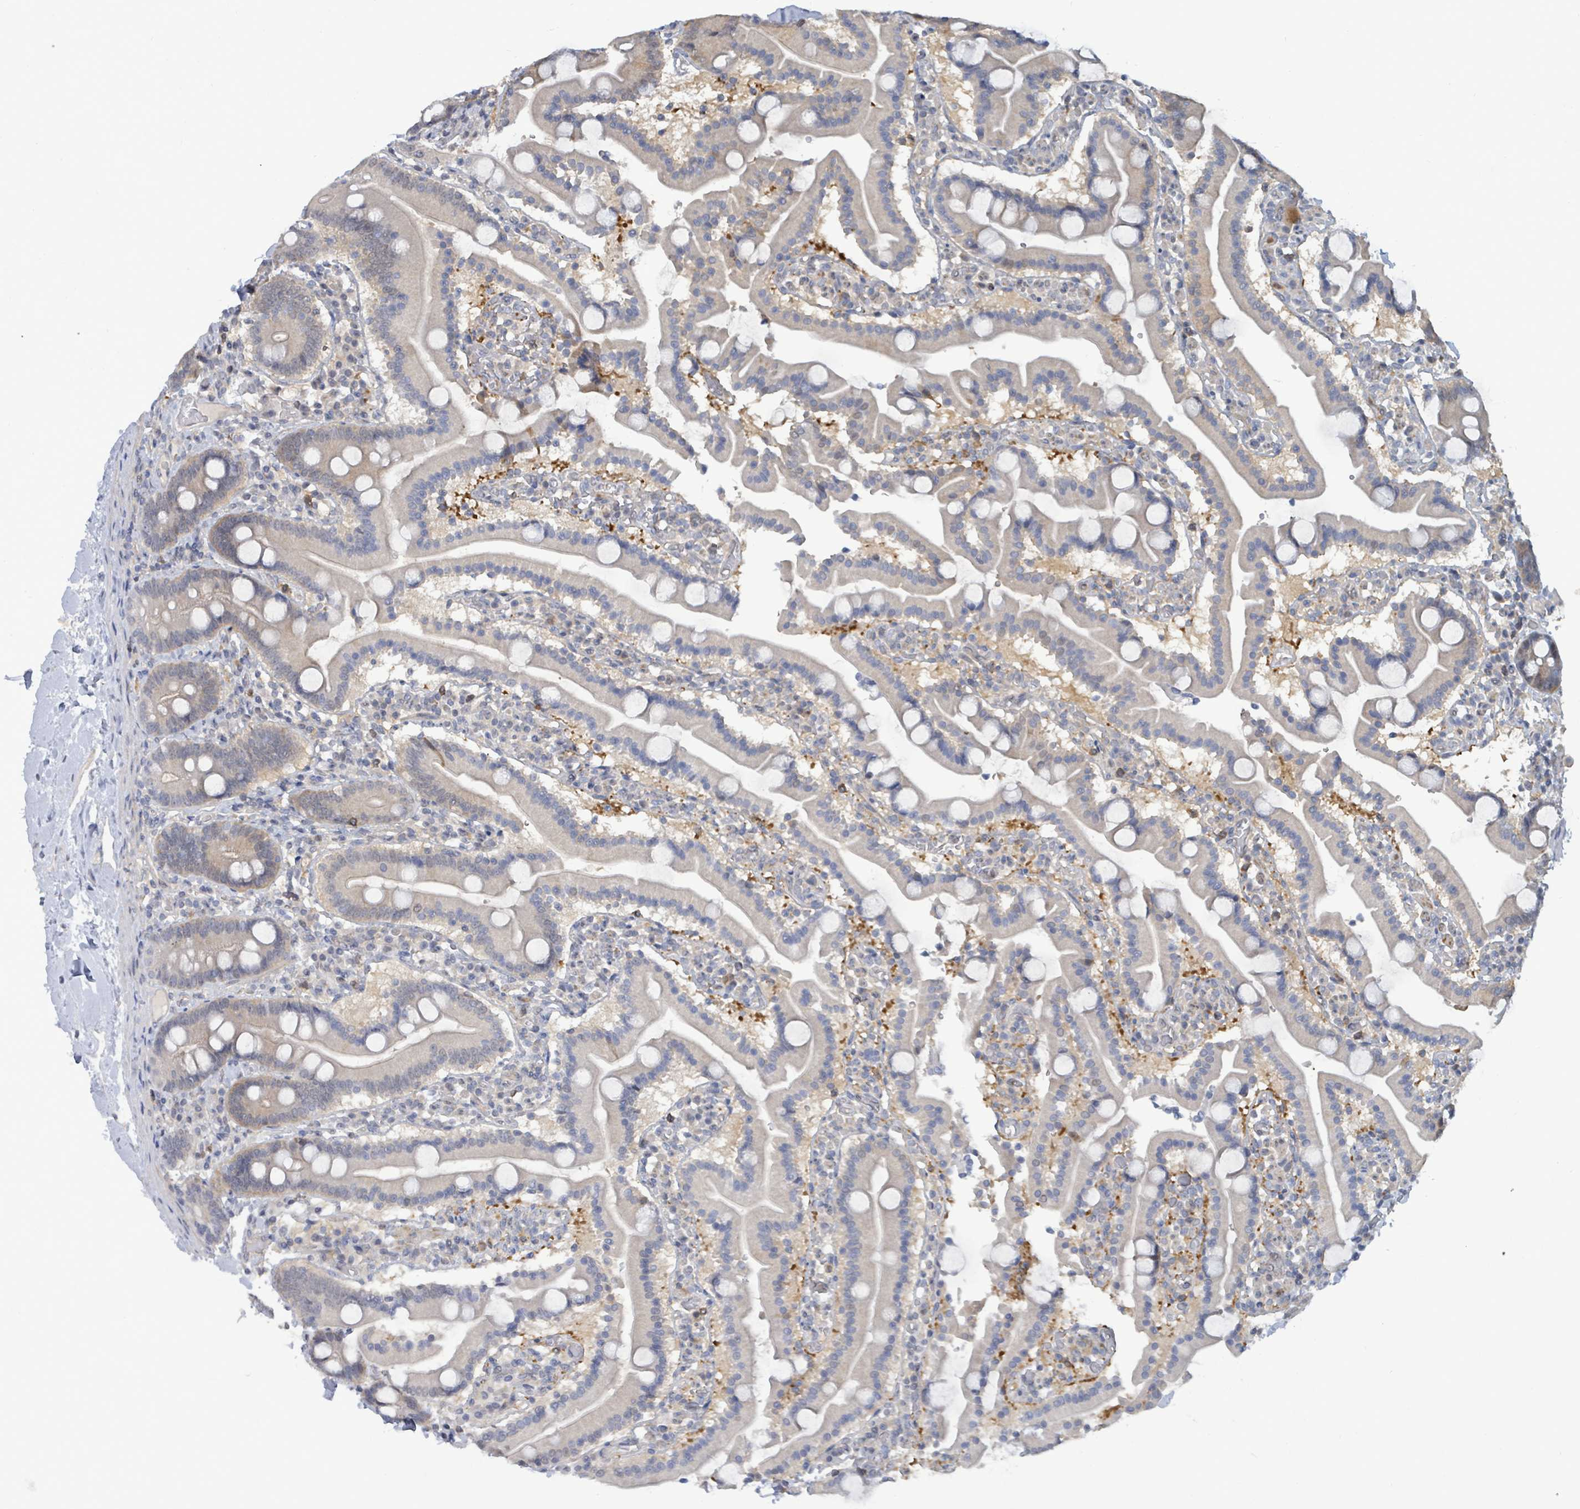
{"staining": {"intensity": "negative", "quantity": "none", "location": "none"}, "tissue": "duodenum", "cell_type": "Glandular cells", "image_type": "normal", "snomed": [{"axis": "morphology", "description": "Normal tissue, NOS"}, {"axis": "topography", "description": "Duodenum"}], "caption": "The image displays no staining of glandular cells in unremarkable duodenum.", "gene": "PGAM1", "patient": {"sex": "male", "age": 55}}